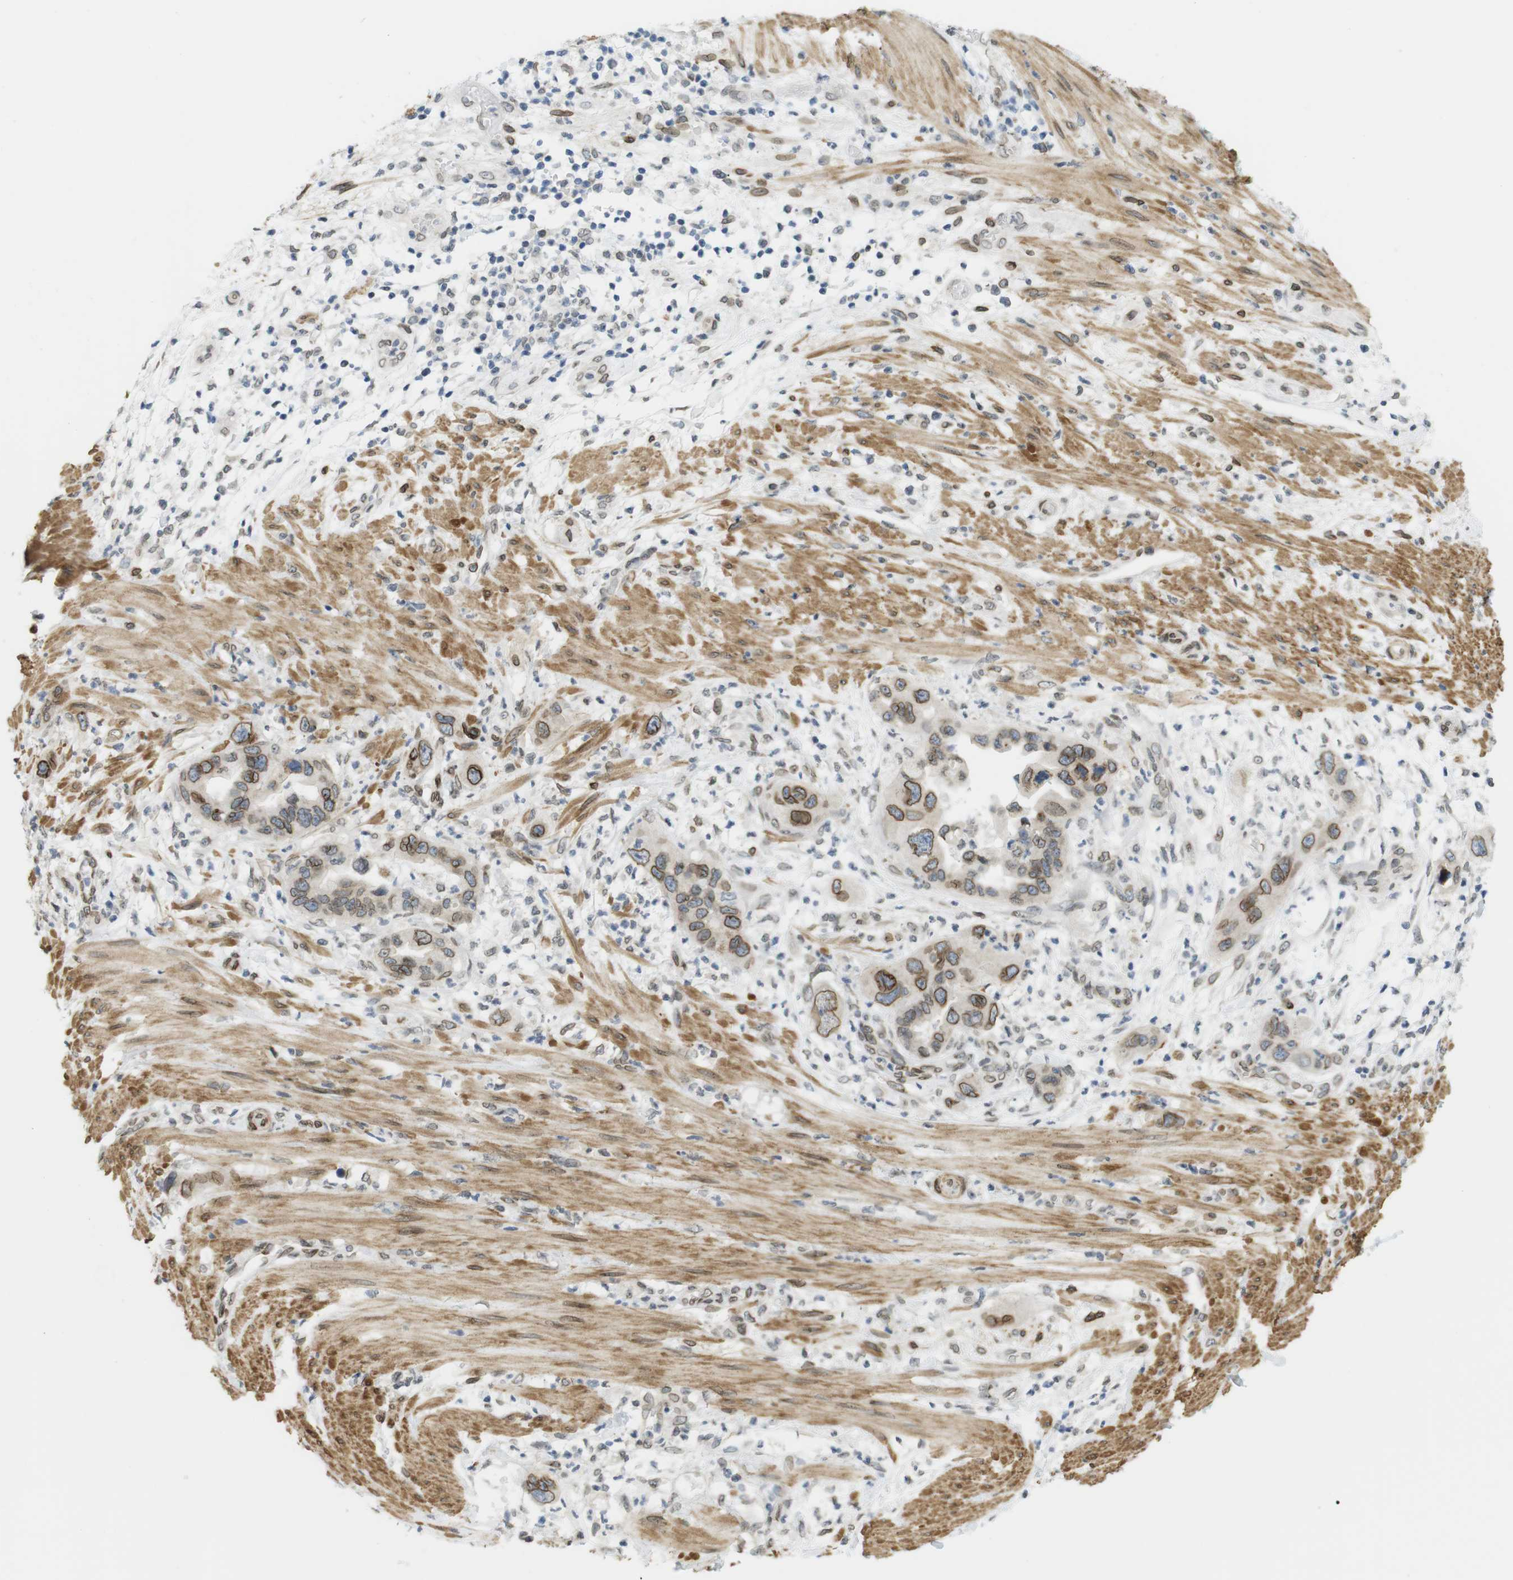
{"staining": {"intensity": "strong", "quantity": ">75%", "location": "cytoplasmic/membranous,nuclear"}, "tissue": "pancreatic cancer", "cell_type": "Tumor cells", "image_type": "cancer", "snomed": [{"axis": "morphology", "description": "Adenocarcinoma, NOS"}, {"axis": "topography", "description": "Pancreas"}], "caption": "A high-resolution histopathology image shows IHC staining of adenocarcinoma (pancreatic), which exhibits strong cytoplasmic/membranous and nuclear expression in about >75% of tumor cells.", "gene": "ARL6IP6", "patient": {"sex": "female", "age": 71}}